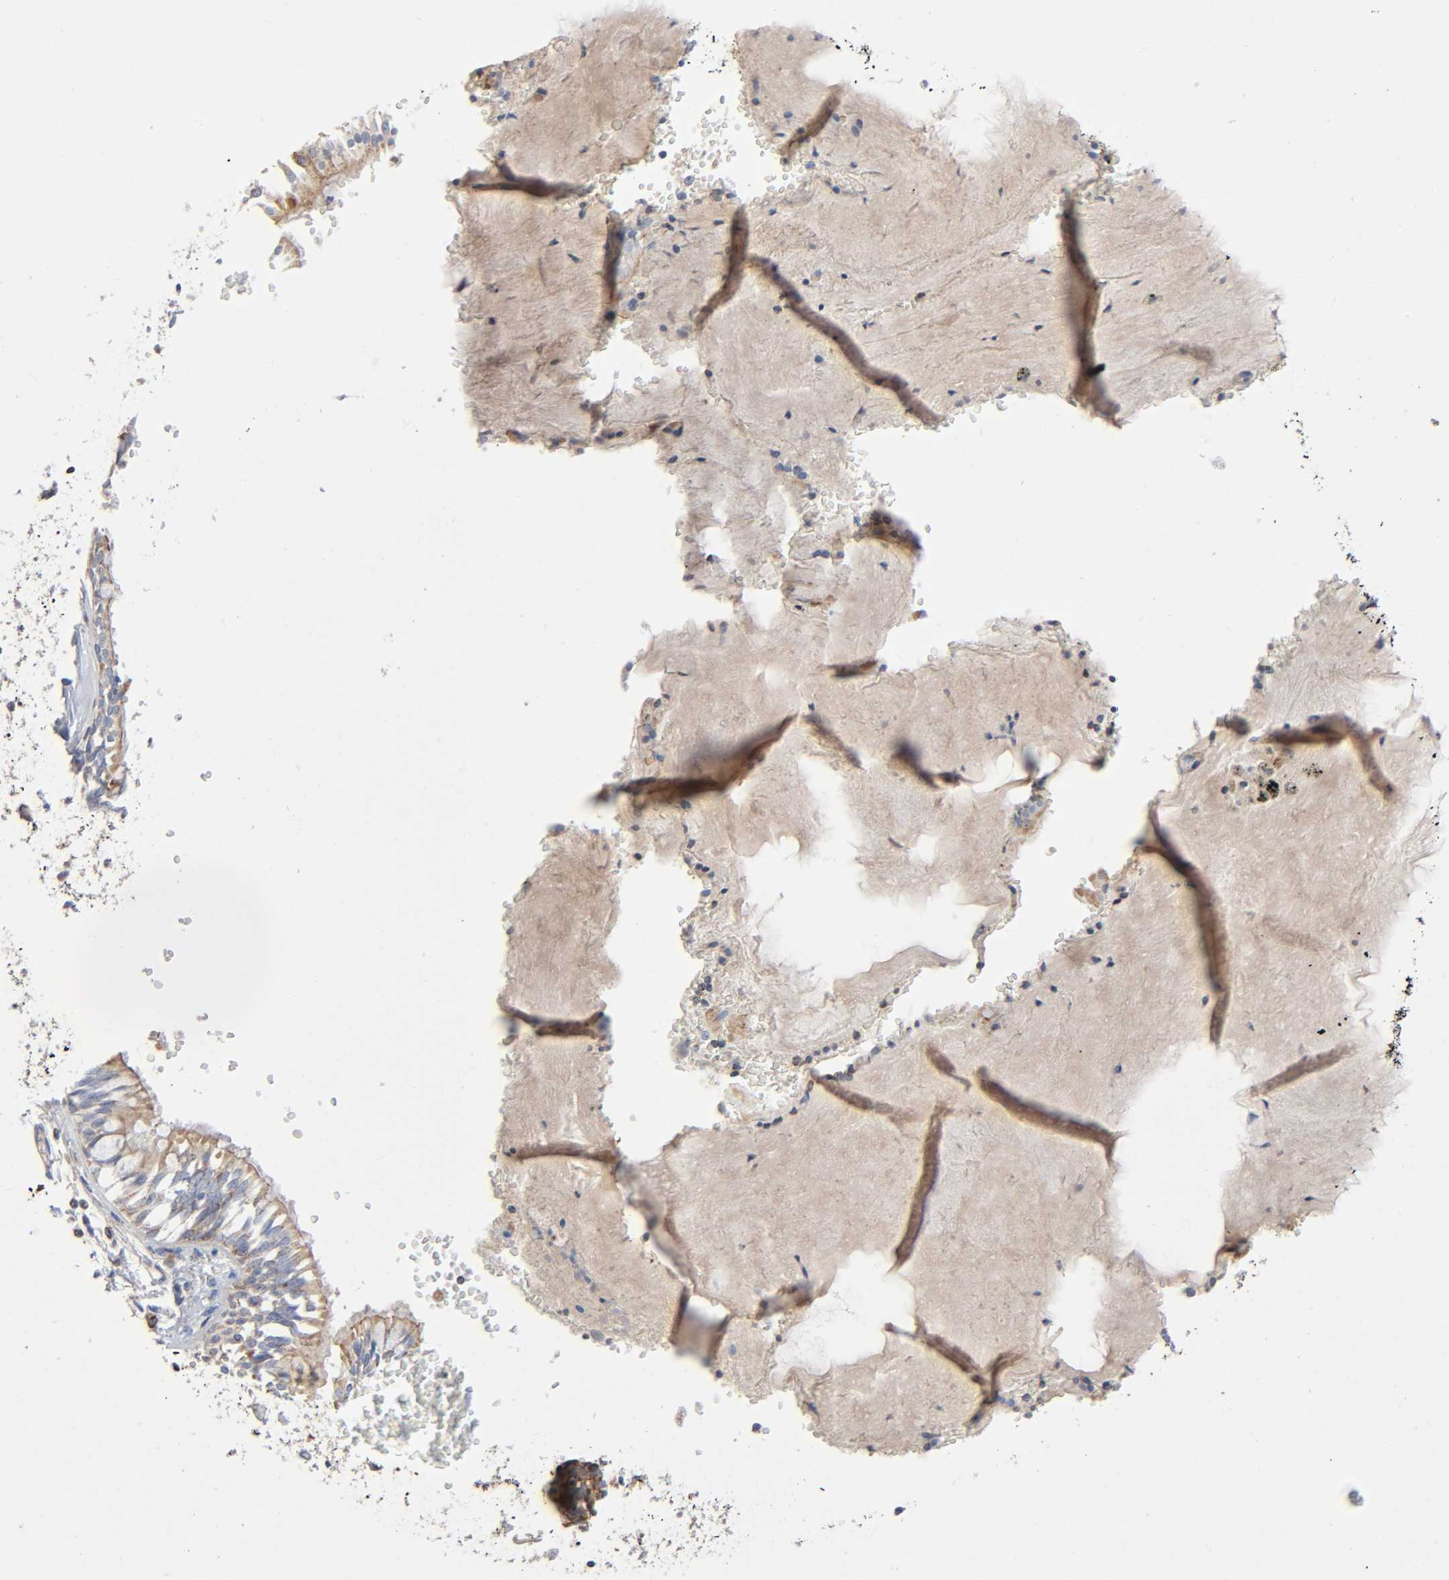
{"staining": {"intensity": "moderate", "quantity": ">75%", "location": "cytoplasmic/membranous"}, "tissue": "bronchus", "cell_type": "Respiratory epithelial cells", "image_type": "normal", "snomed": [{"axis": "morphology", "description": "Normal tissue, NOS"}, {"axis": "topography", "description": "Bronchus"}, {"axis": "topography", "description": "Lung"}], "caption": "This micrograph demonstrates immunohistochemistry staining of benign bronchus, with medium moderate cytoplasmic/membranous expression in about >75% of respiratory epithelial cells.", "gene": "SYT16", "patient": {"sex": "female", "age": 56}}